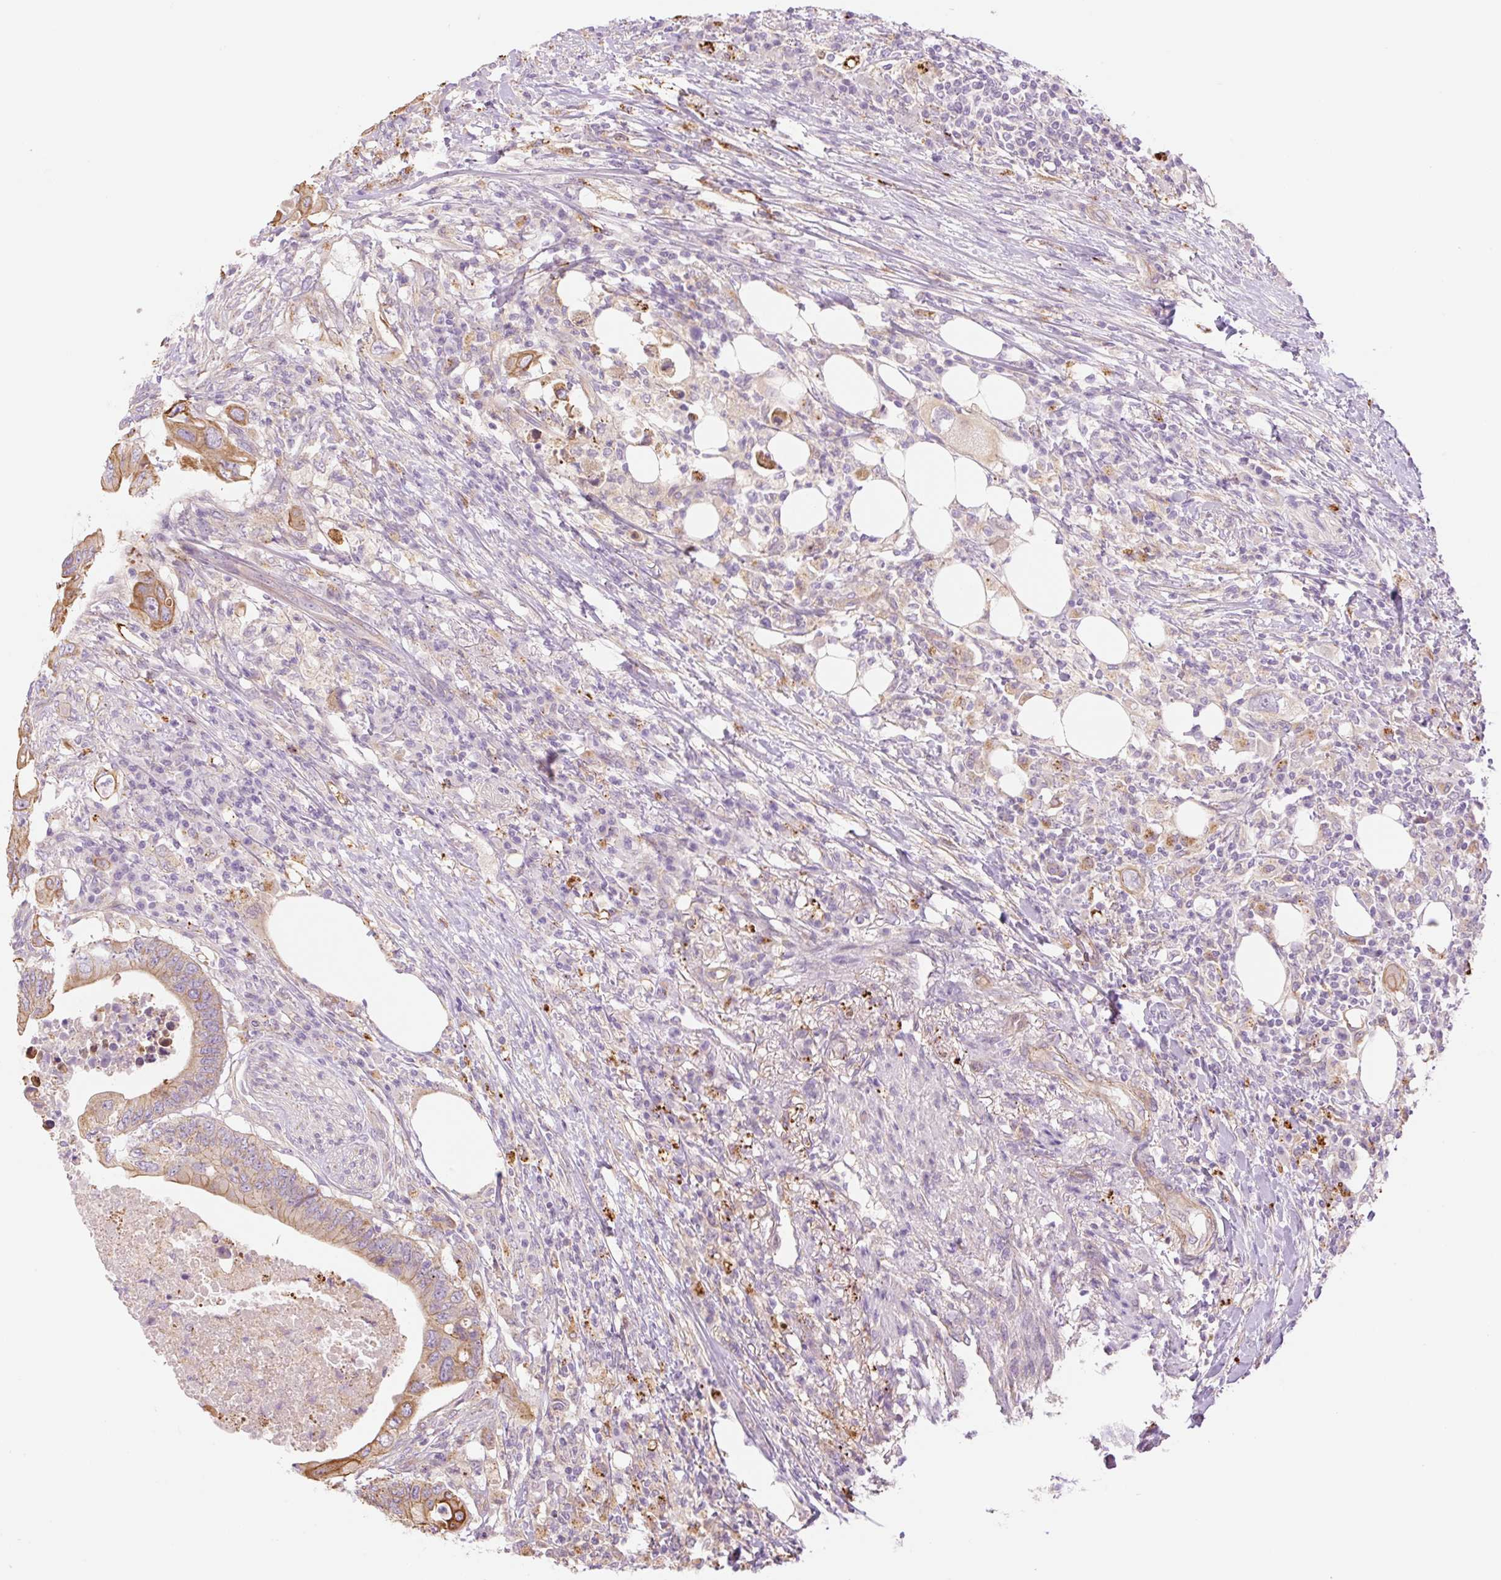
{"staining": {"intensity": "moderate", "quantity": ">75%", "location": "cytoplasmic/membranous"}, "tissue": "colorectal cancer", "cell_type": "Tumor cells", "image_type": "cancer", "snomed": [{"axis": "morphology", "description": "Adenocarcinoma, NOS"}, {"axis": "topography", "description": "Colon"}], "caption": "Colorectal cancer (adenocarcinoma) stained for a protein (brown) shows moderate cytoplasmic/membranous positive positivity in approximately >75% of tumor cells.", "gene": "NLRP5", "patient": {"sex": "male", "age": 71}}